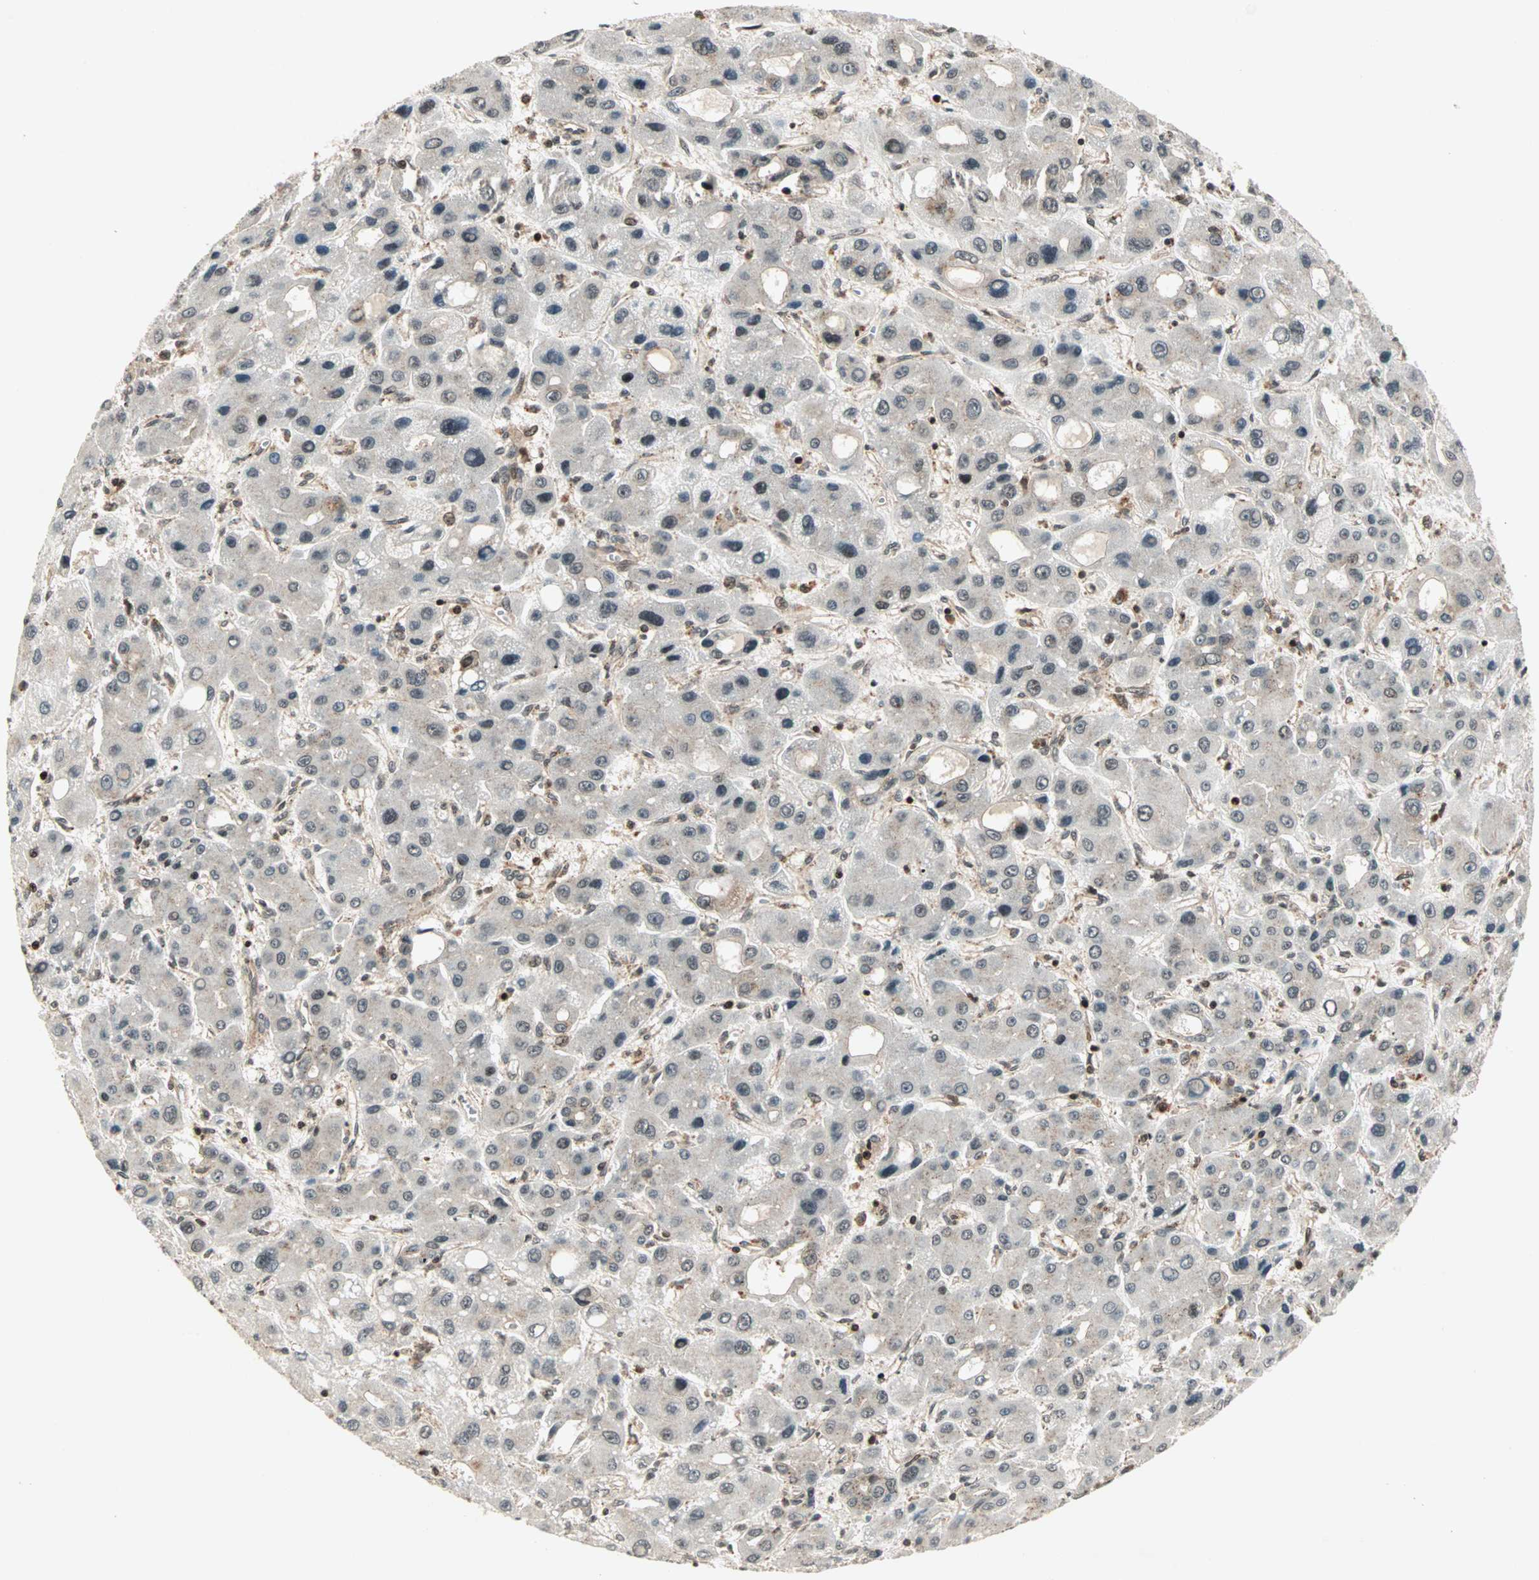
{"staining": {"intensity": "weak", "quantity": ">75%", "location": "cytoplasmic/membranous,nuclear"}, "tissue": "liver cancer", "cell_type": "Tumor cells", "image_type": "cancer", "snomed": [{"axis": "morphology", "description": "Carcinoma, Hepatocellular, NOS"}, {"axis": "topography", "description": "Liver"}], "caption": "Immunohistochemical staining of liver cancer (hepatocellular carcinoma) demonstrates low levels of weak cytoplasmic/membranous and nuclear protein positivity in approximately >75% of tumor cells.", "gene": "ZBED9", "patient": {"sex": "male", "age": 55}}